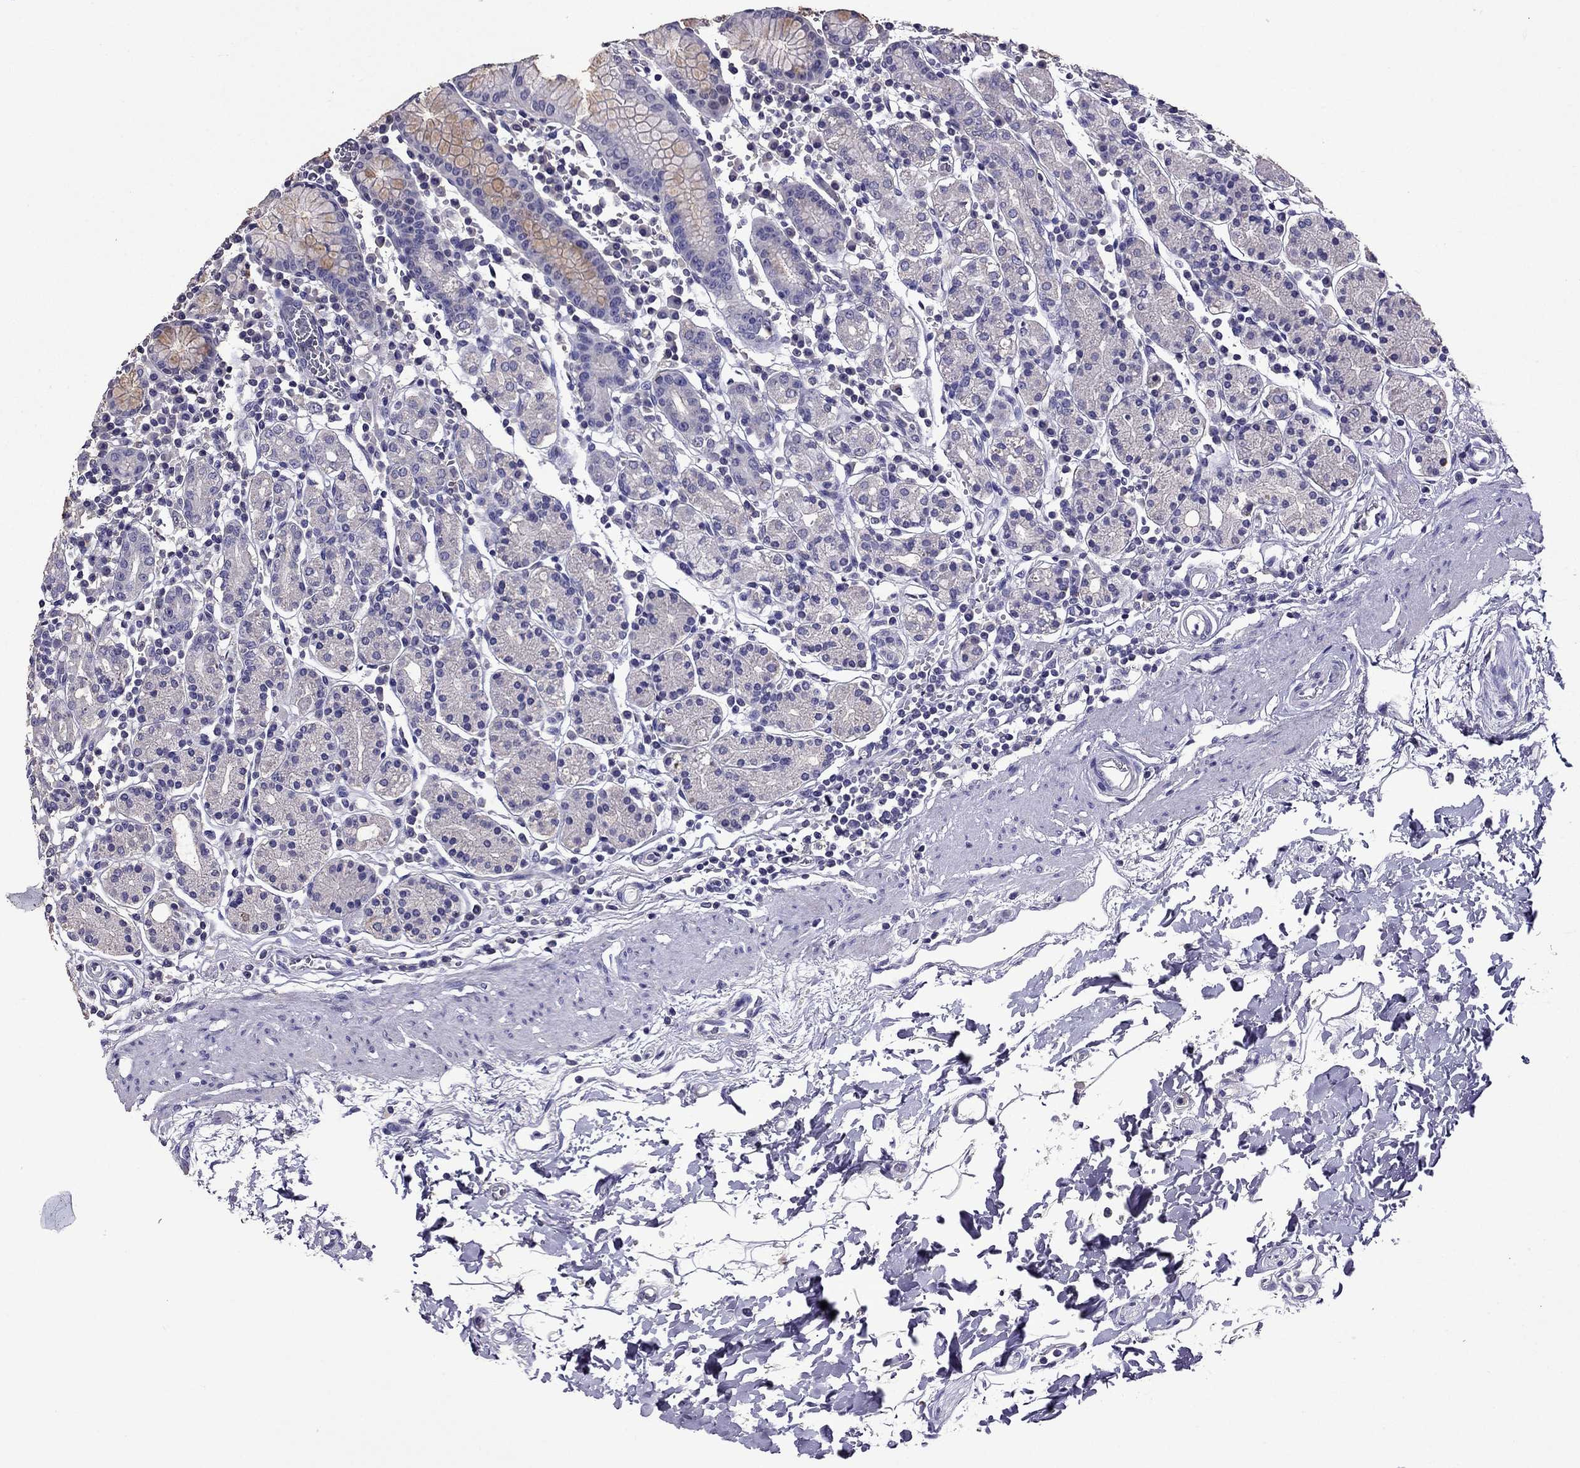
{"staining": {"intensity": "negative", "quantity": "none", "location": "none"}, "tissue": "stomach", "cell_type": "Glandular cells", "image_type": "normal", "snomed": [{"axis": "morphology", "description": "Normal tissue, NOS"}, {"axis": "topography", "description": "Stomach, upper"}, {"axis": "topography", "description": "Stomach"}], "caption": "Glandular cells show no significant protein expression in normal stomach.", "gene": "NKX3", "patient": {"sex": "male", "age": 62}}